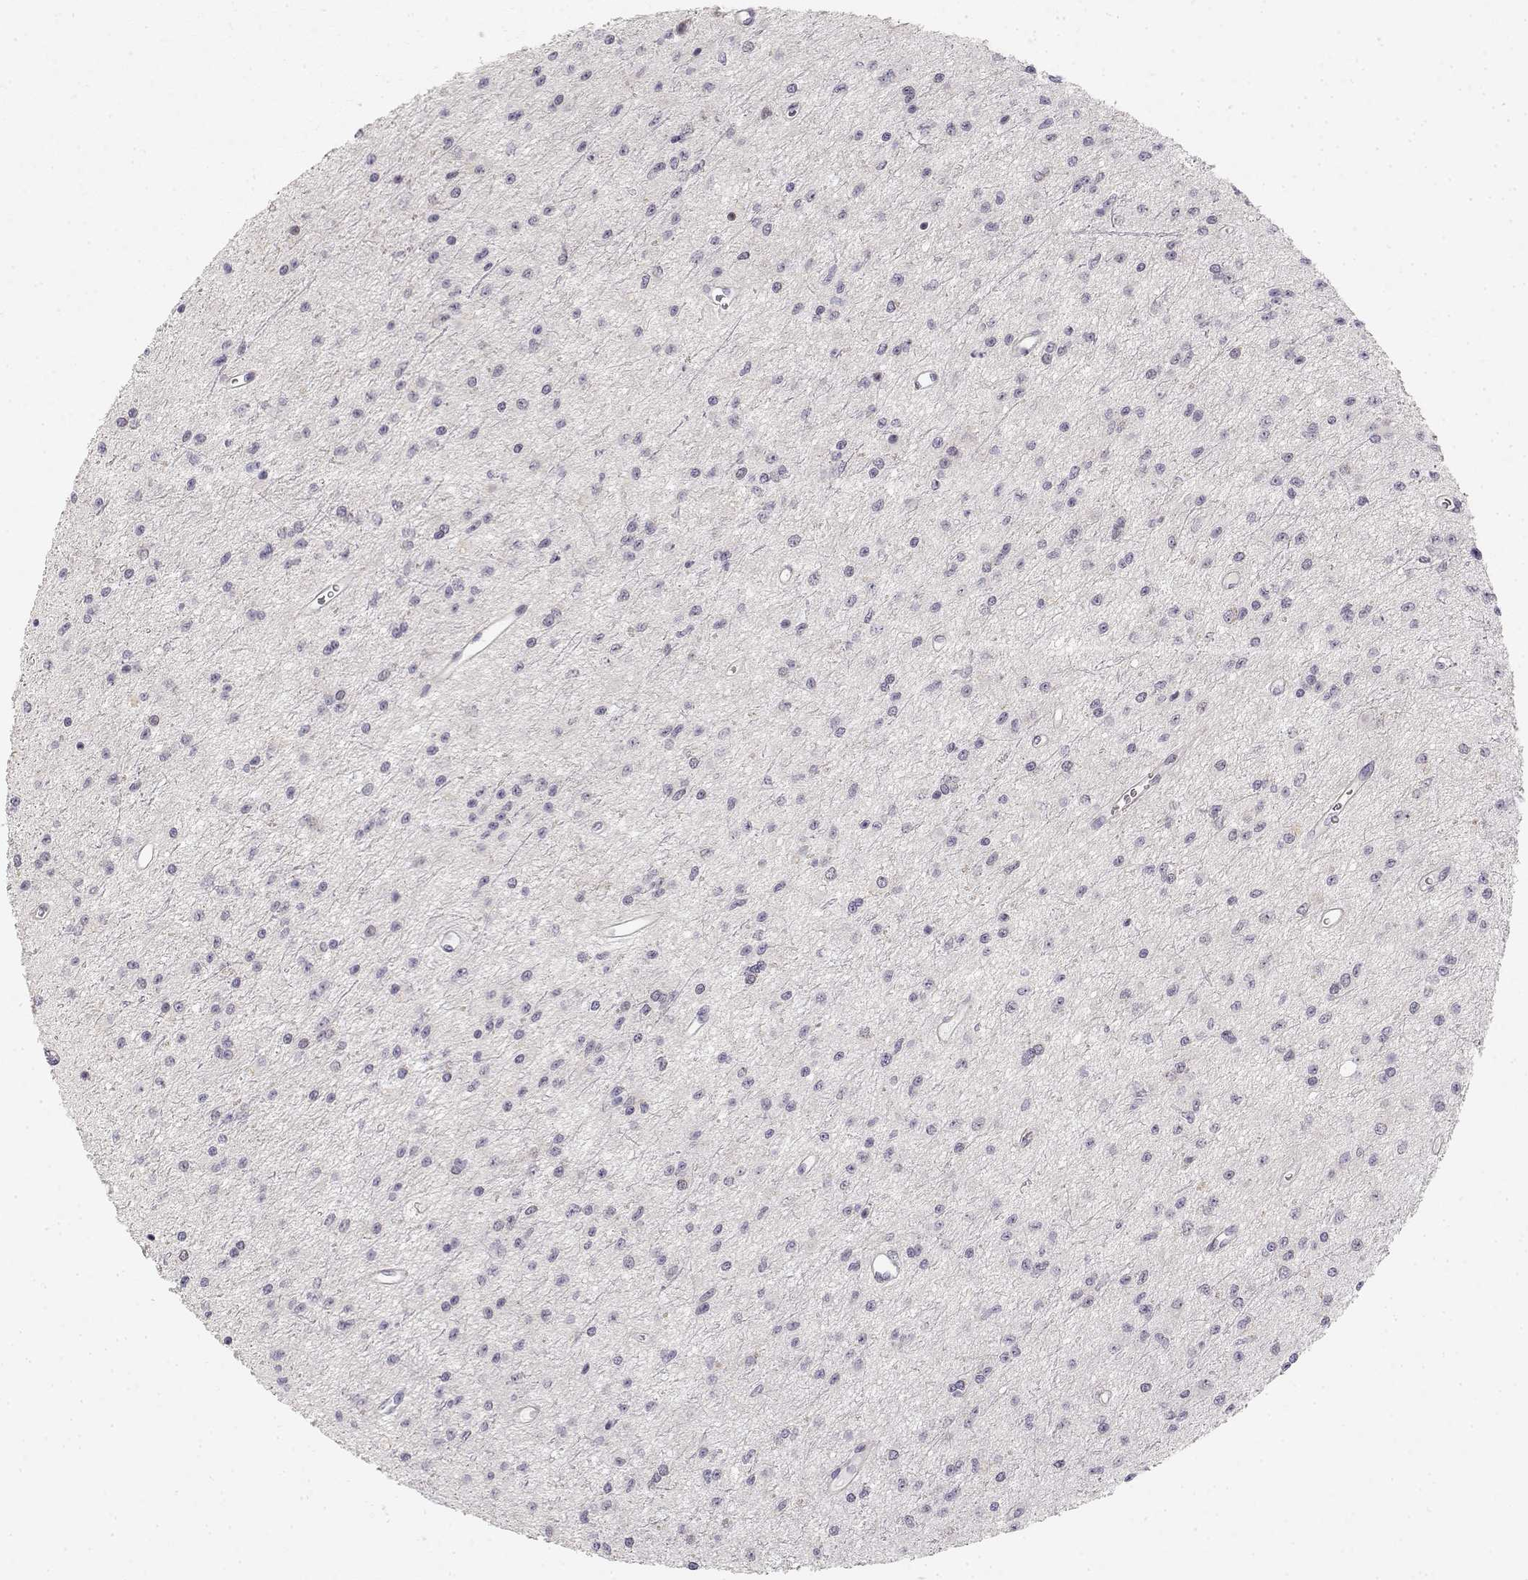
{"staining": {"intensity": "negative", "quantity": "none", "location": "none"}, "tissue": "glioma", "cell_type": "Tumor cells", "image_type": "cancer", "snomed": [{"axis": "morphology", "description": "Glioma, malignant, Low grade"}, {"axis": "topography", "description": "Brain"}], "caption": "This is an immunohistochemistry photomicrograph of low-grade glioma (malignant). There is no positivity in tumor cells.", "gene": "GLIPR1L2", "patient": {"sex": "female", "age": 45}}